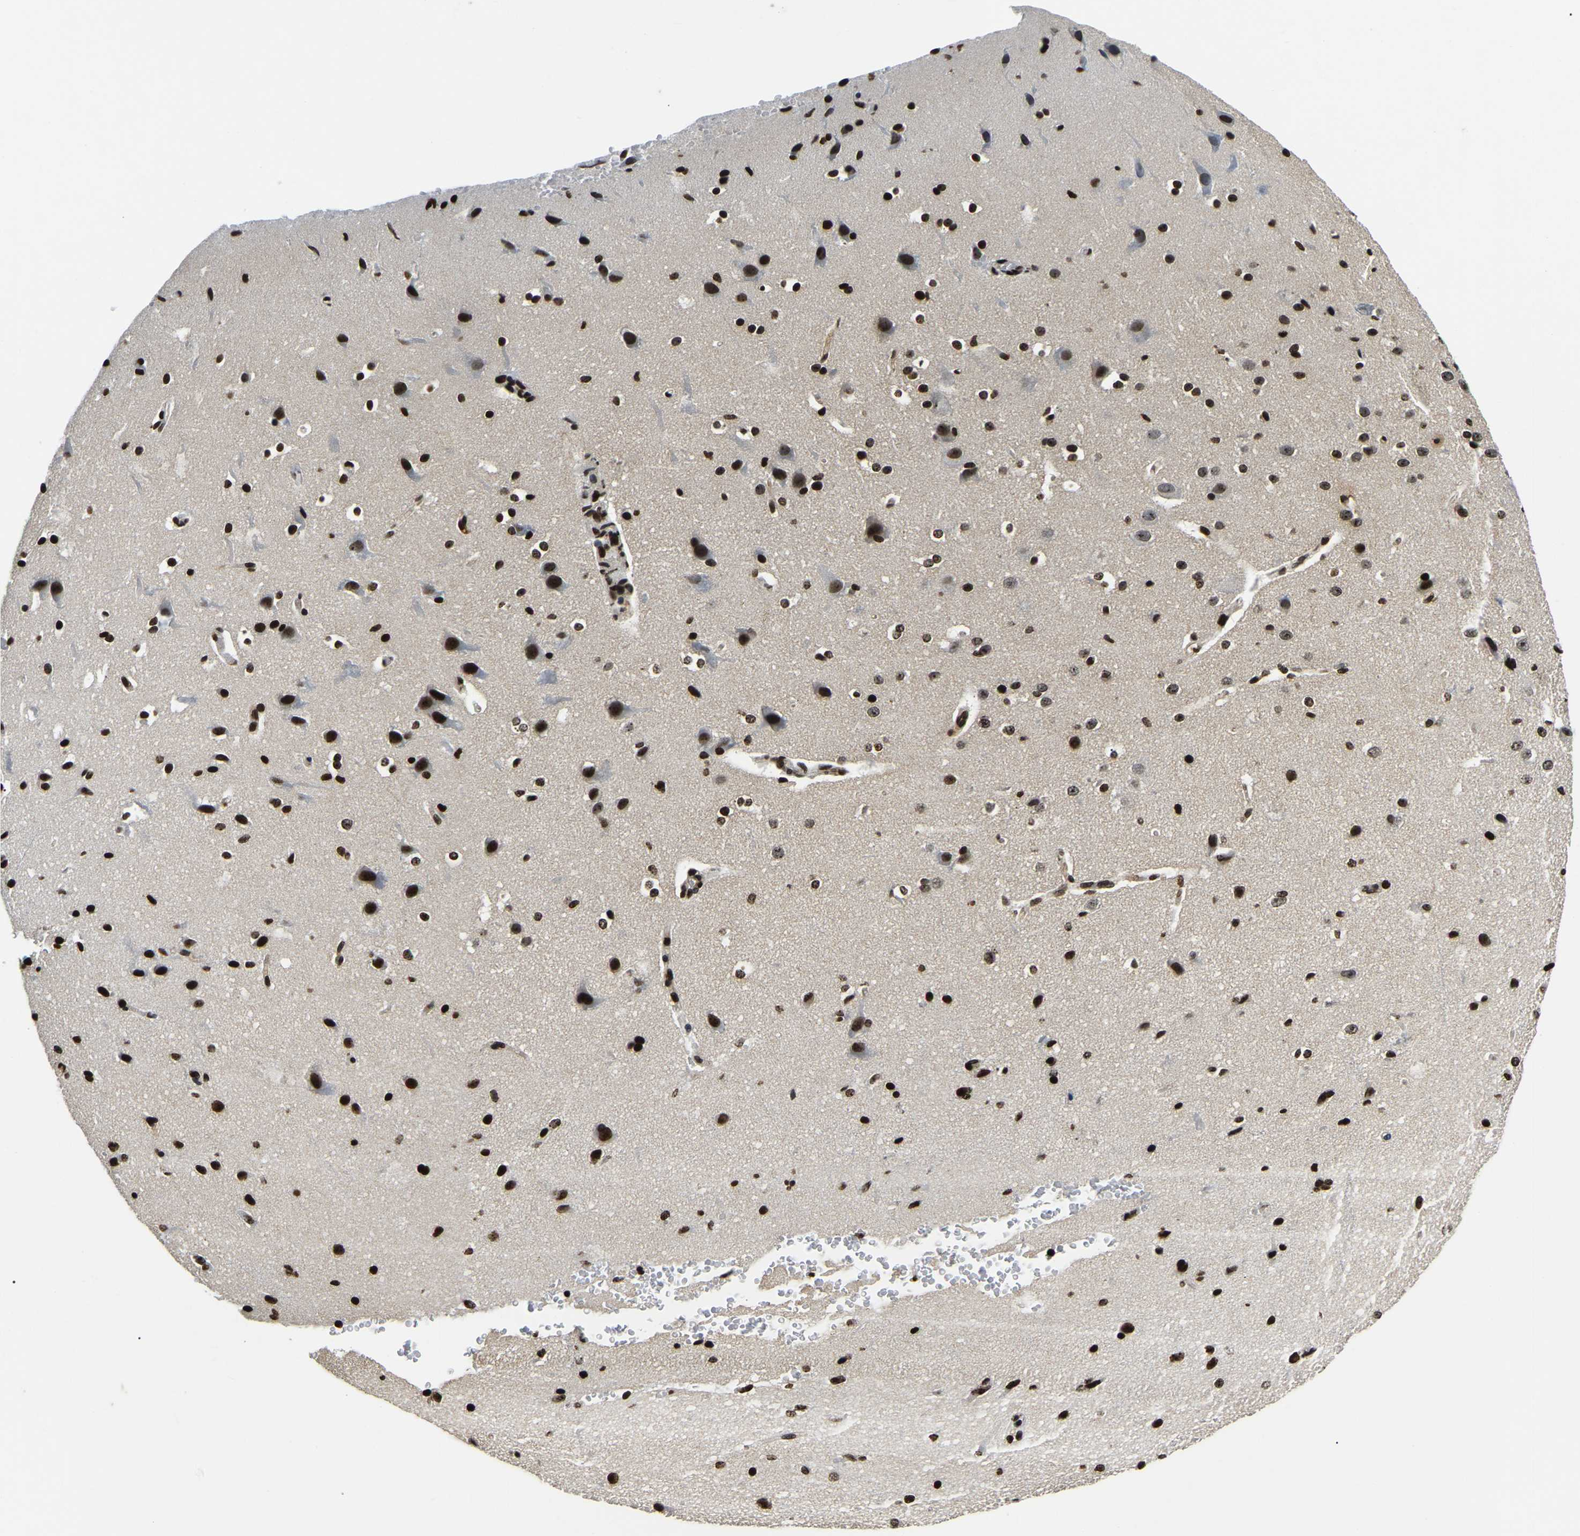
{"staining": {"intensity": "moderate", "quantity": ">75%", "location": "nuclear"}, "tissue": "cerebral cortex", "cell_type": "Endothelial cells", "image_type": "normal", "snomed": [{"axis": "morphology", "description": "Normal tissue, NOS"}, {"axis": "morphology", "description": "Developmental malformation"}, {"axis": "topography", "description": "Cerebral cortex"}], "caption": "Protein staining of unremarkable cerebral cortex reveals moderate nuclear positivity in approximately >75% of endothelial cells.", "gene": "LRRC61", "patient": {"sex": "female", "age": 30}}